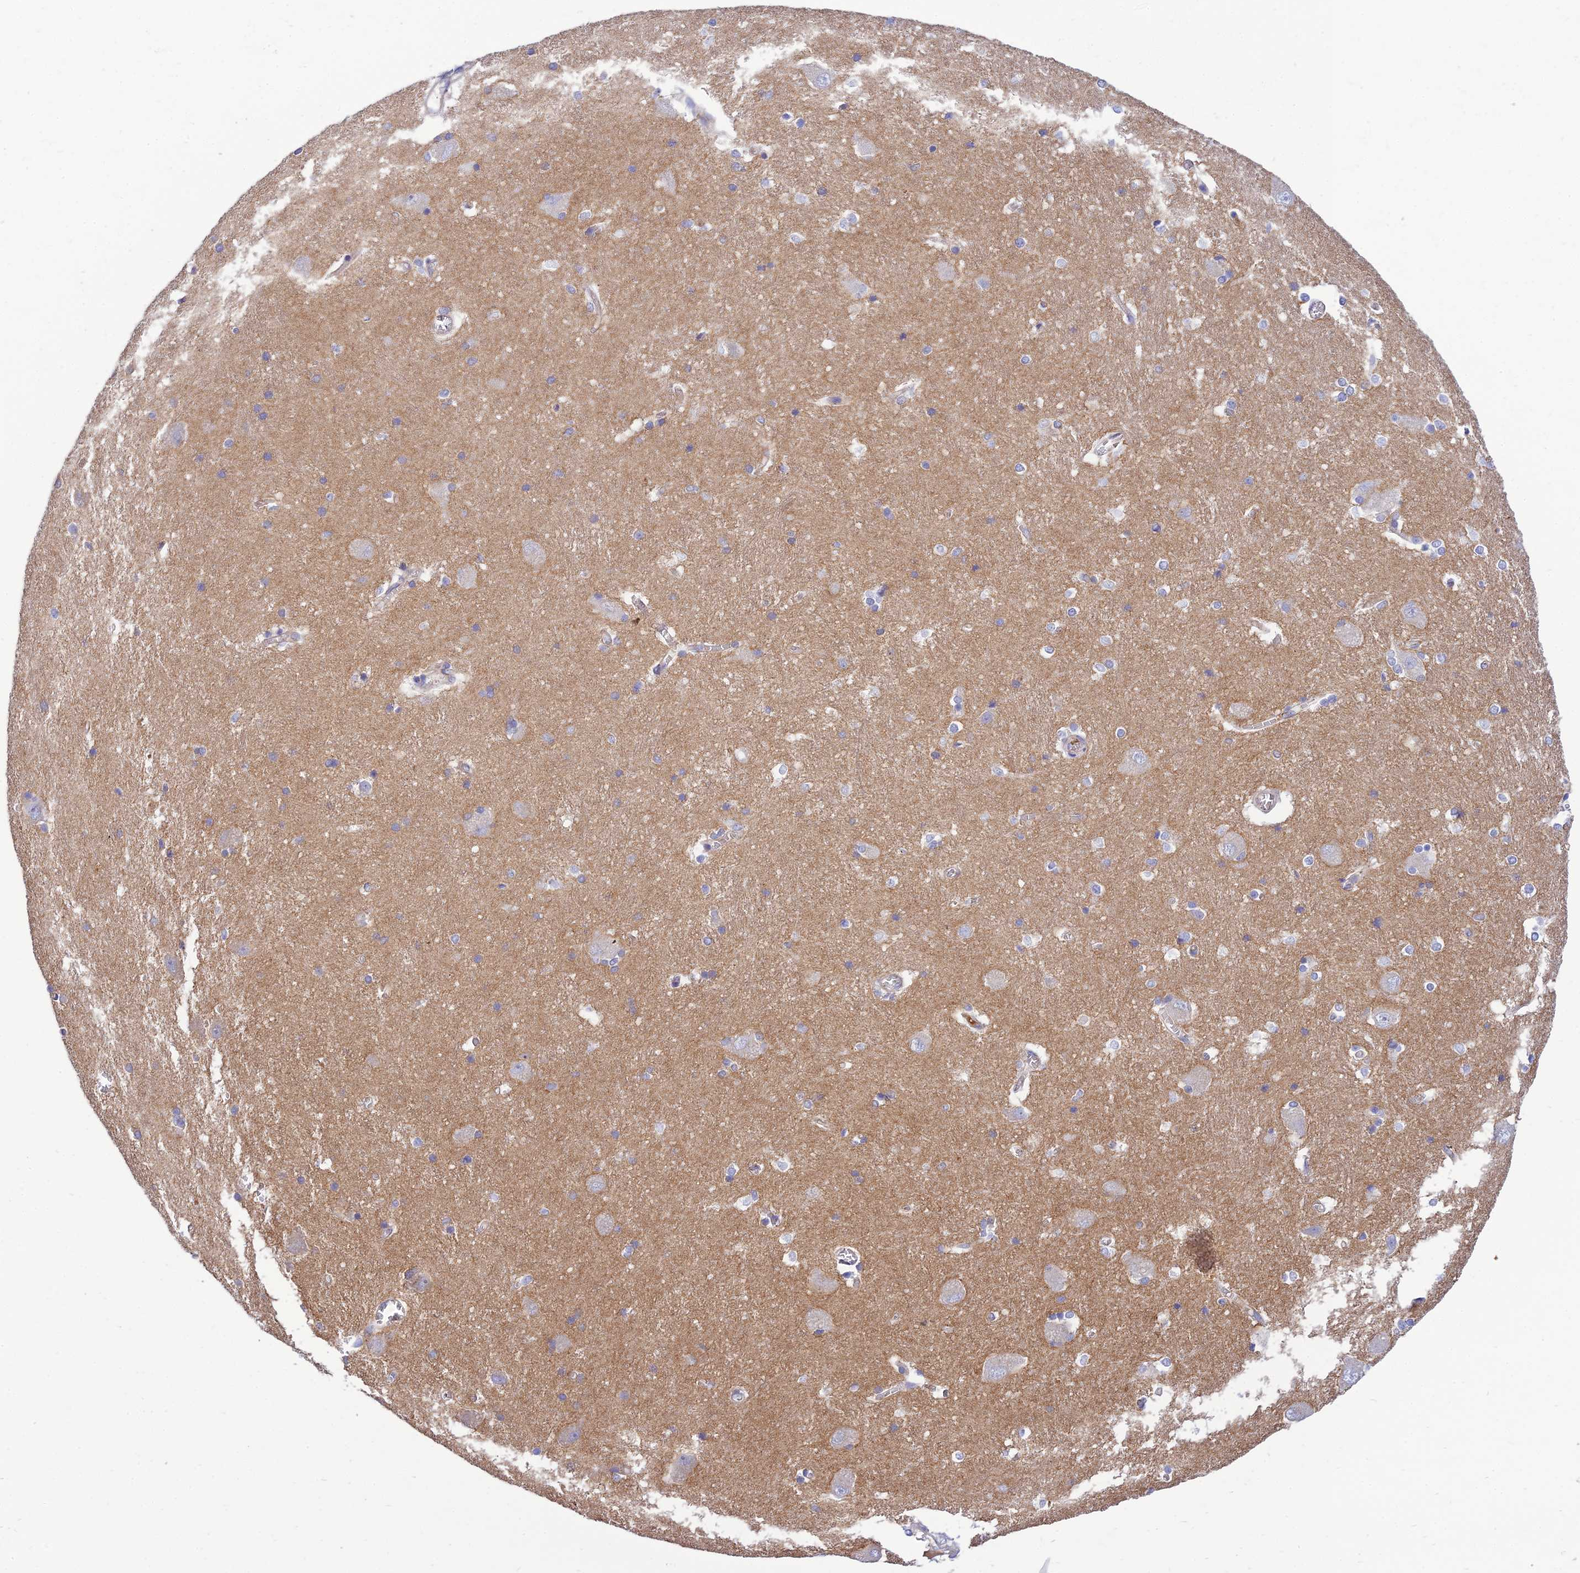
{"staining": {"intensity": "negative", "quantity": "none", "location": "none"}, "tissue": "caudate", "cell_type": "Glial cells", "image_type": "normal", "snomed": [{"axis": "morphology", "description": "Normal tissue, NOS"}, {"axis": "topography", "description": "Lateral ventricle wall"}], "caption": "Glial cells are negative for brown protein staining in benign caudate. Brightfield microscopy of immunohistochemistry (IHC) stained with DAB (brown) and hematoxylin (blue), captured at high magnification.", "gene": "CCDC157", "patient": {"sex": "male", "age": 37}}